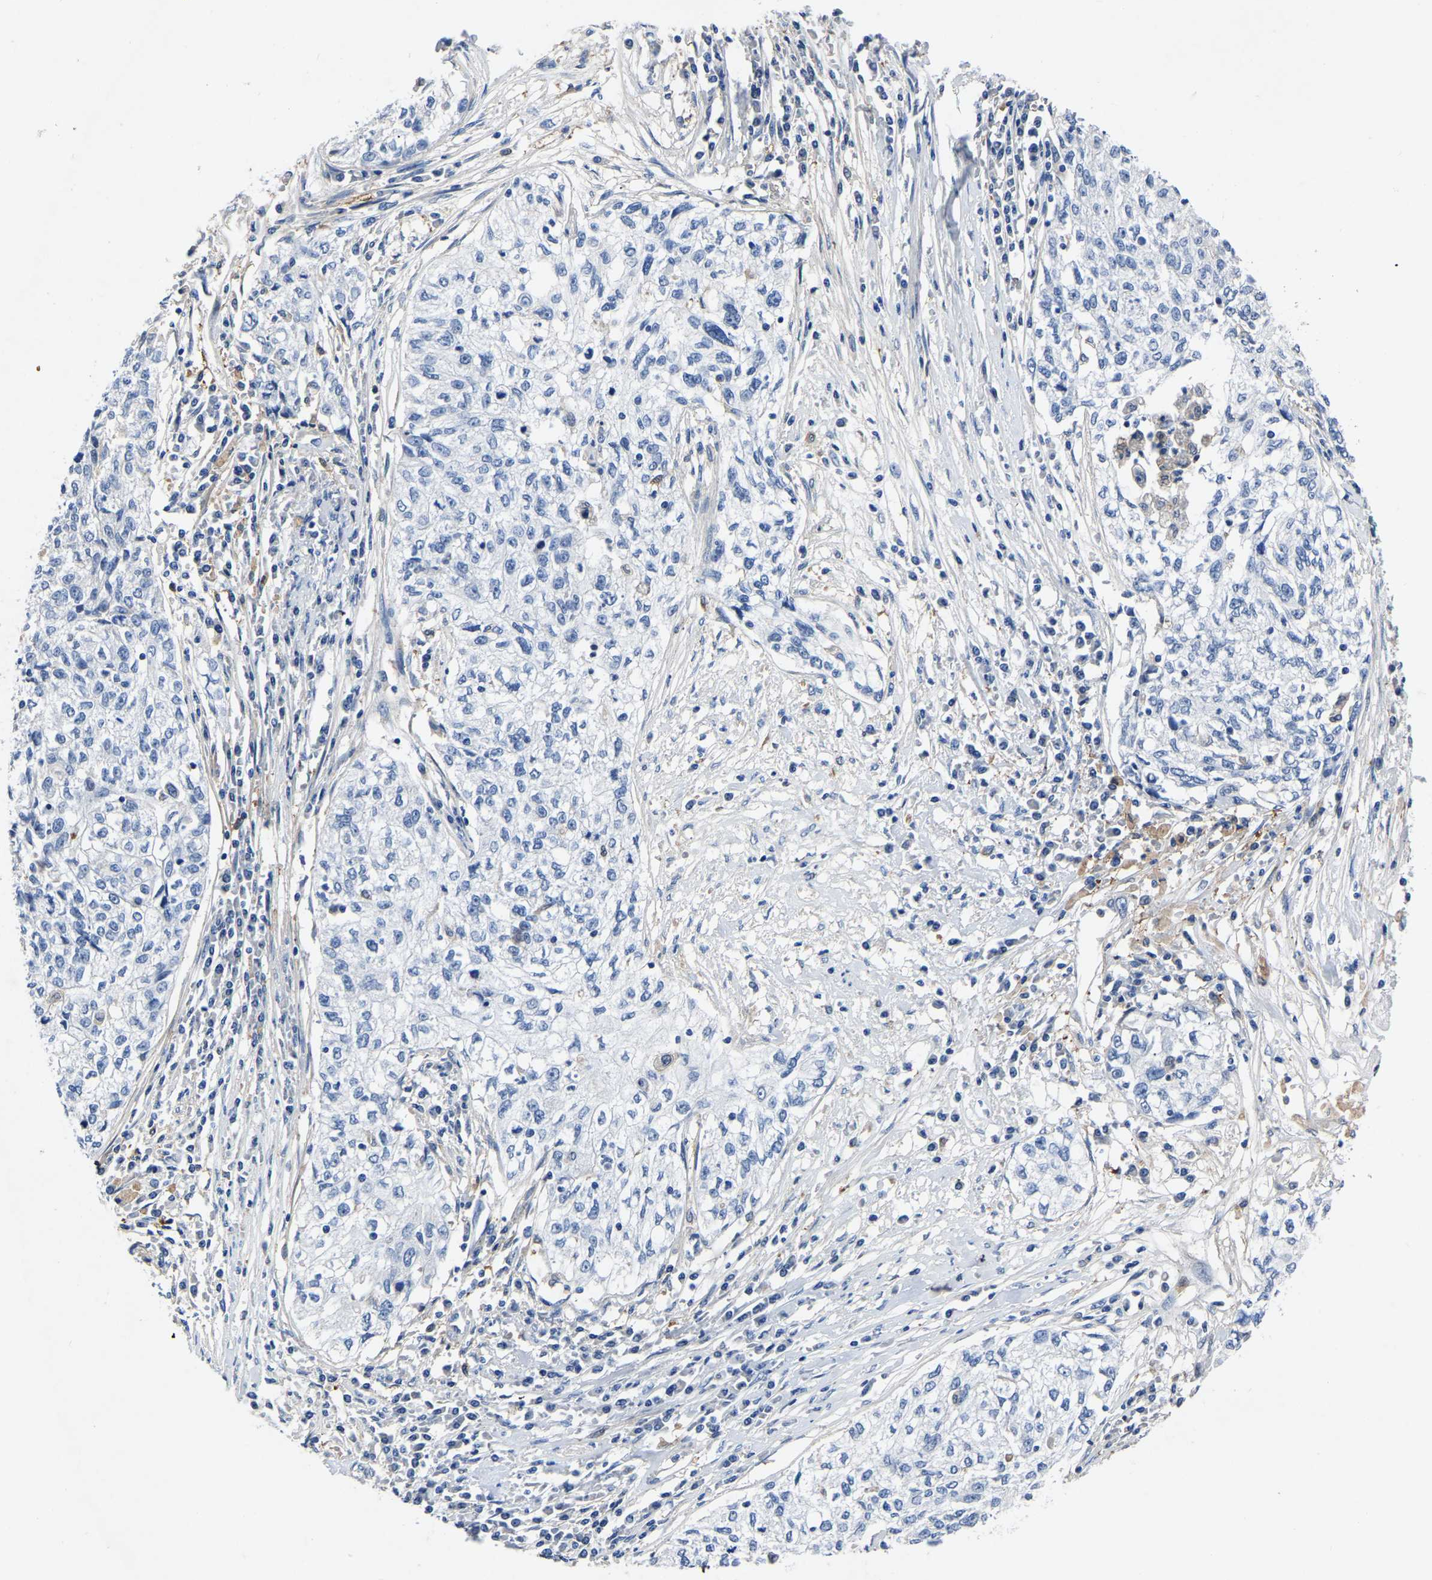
{"staining": {"intensity": "negative", "quantity": "none", "location": "none"}, "tissue": "cervical cancer", "cell_type": "Tumor cells", "image_type": "cancer", "snomed": [{"axis": "morphology", "description": "Squamous cell carcinoma, NOS"}, {"axis": "topography", "description": "Cervix"}], "caption": "The image displays no staining of tumor cells in cervical cancer (squamous cell carcinoma).", "gene": "ATG2B", "patient": {"sex": "female", "age": 57}}